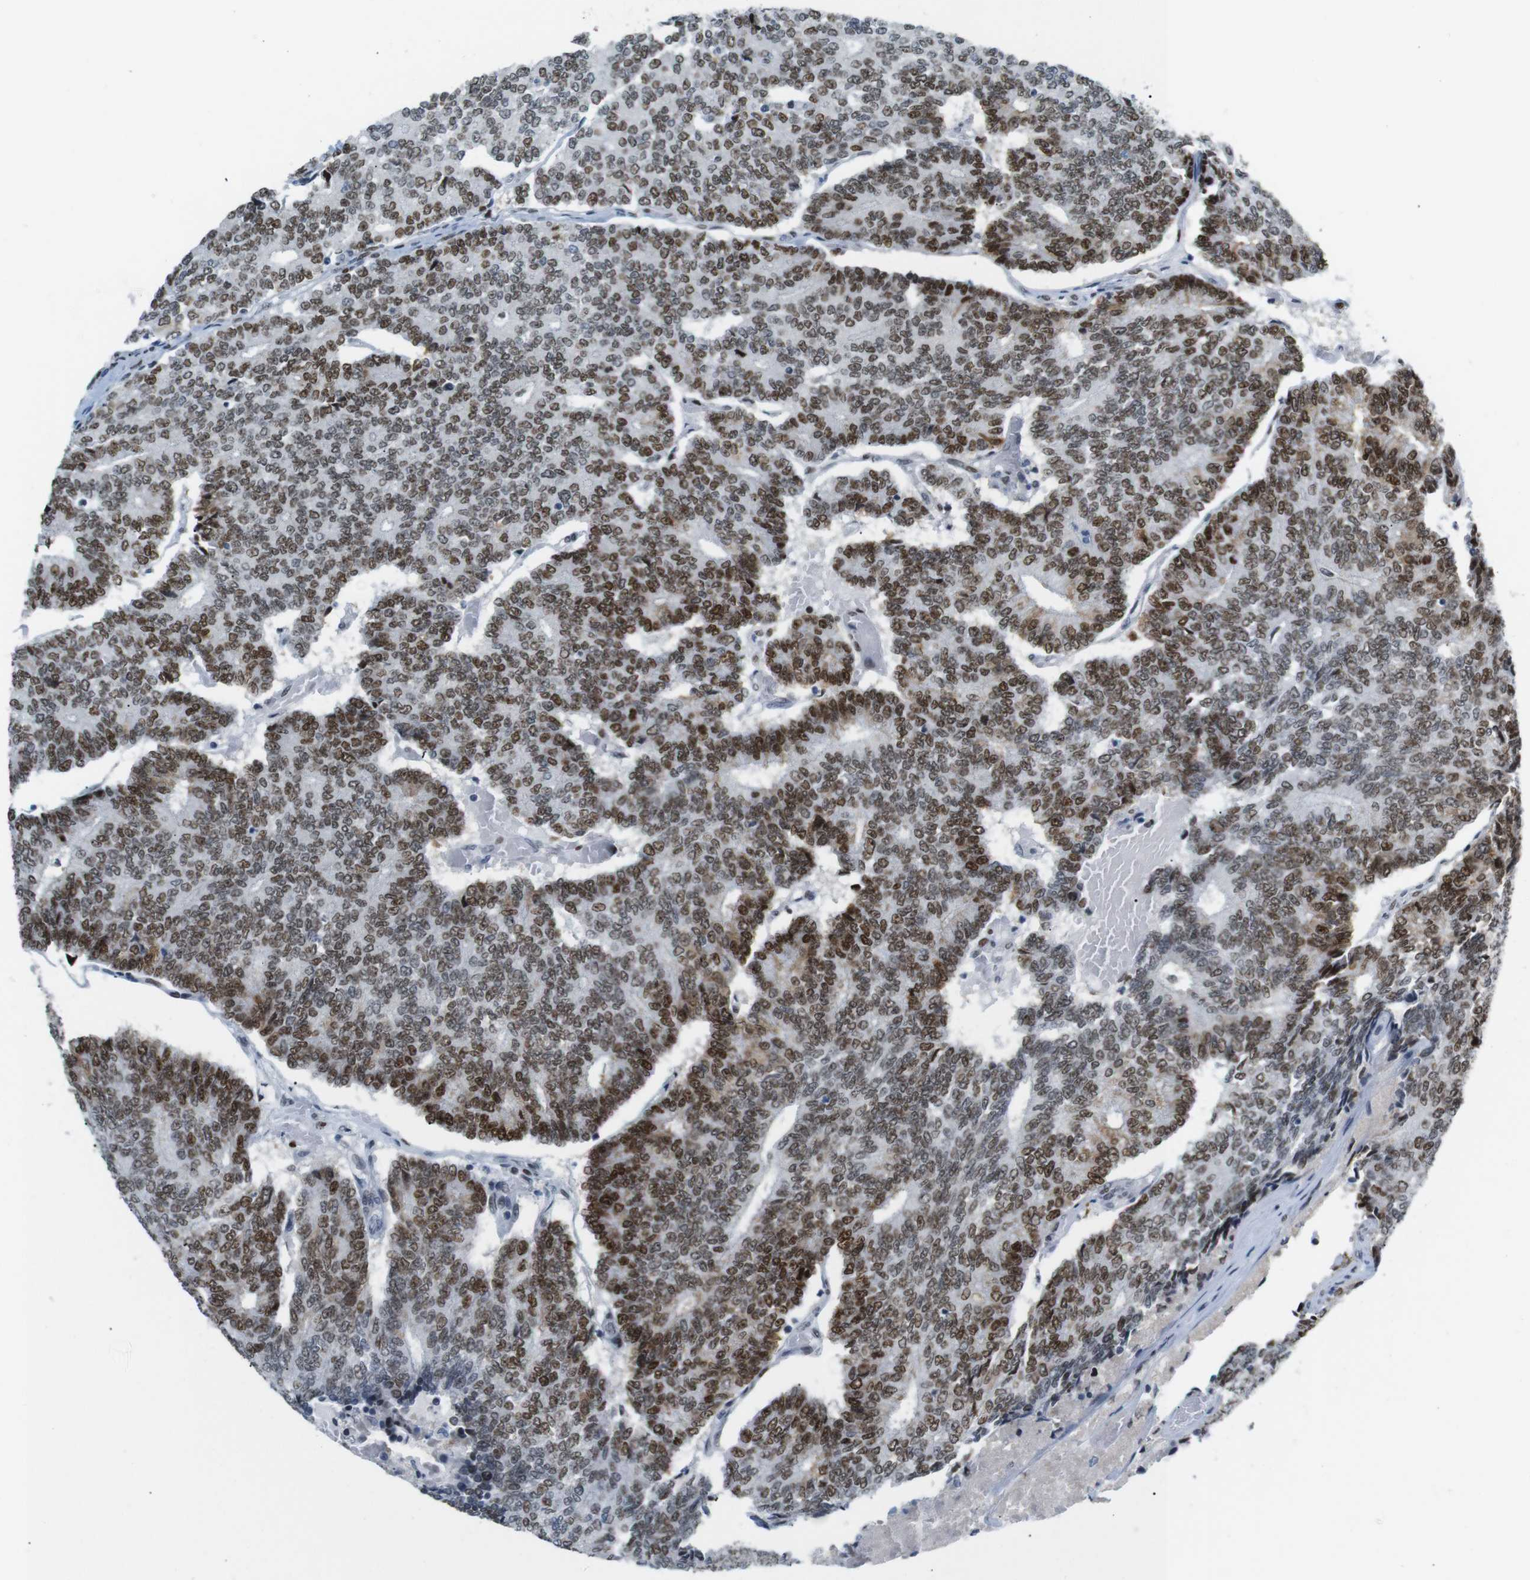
{"staining": {"intensity": "strong", "quantity": ">75%", "location": "nuclear"}, "tissue": "prostate cancer", "cell_type": "Tumor cells", "image_type": "cancer", "snomed": [{"axis": "morphology", "description": "Normal tissue, NOS"}, {"axis": "morphology", "description": "Adenocarcinoma, High grade"}, {"axis": "topography", "description": "Prostate"}, {"axis": "topography", "description": "Seminal veicle"}], "caption": "Human adenocarcinoma (high-grade) (prostate) stained with a protein marker exhibits strong staining in tumor cells.", "gene": "RIOX2", "patient": {"sex": "male", "age": 55}}